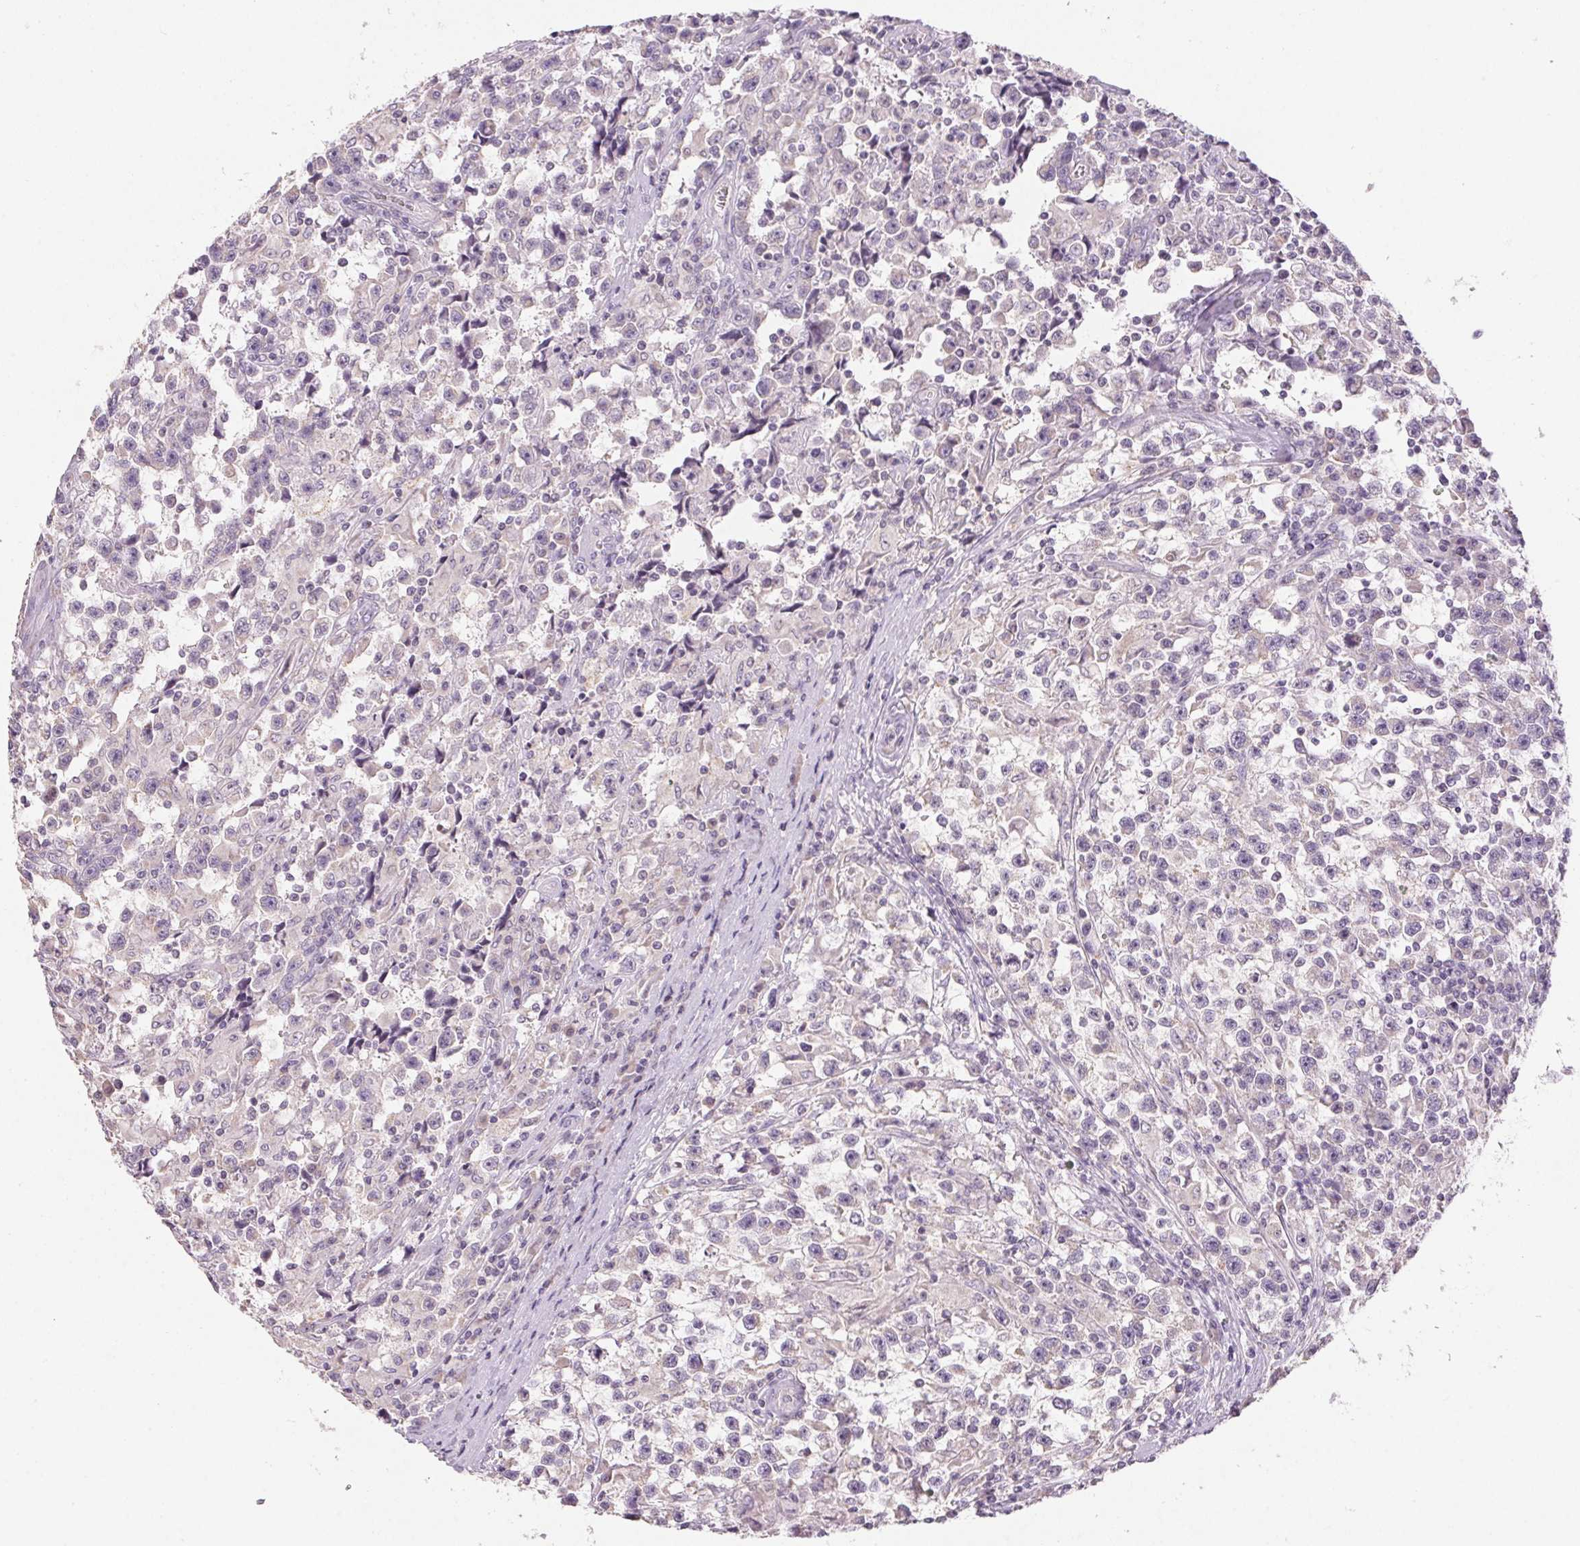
{"staining": {"intensity": "negative", "quantity": "none", "location": "none"}, "tissue": "testis cancer", "cell_type": "Tumor cells", "image_type": "cancer", "snomed": [{"axis": "morphology", "description": "Seminoma, NOS"}, {"axis": "topography", "description": "Testis"}], "caption": "A micrograph of testis cancer (seminoma) stained for a protein exhibits no brown staining in tumor cells.", "gene": "SPACA9", "patient": {"sex": "male", "age": 31}}